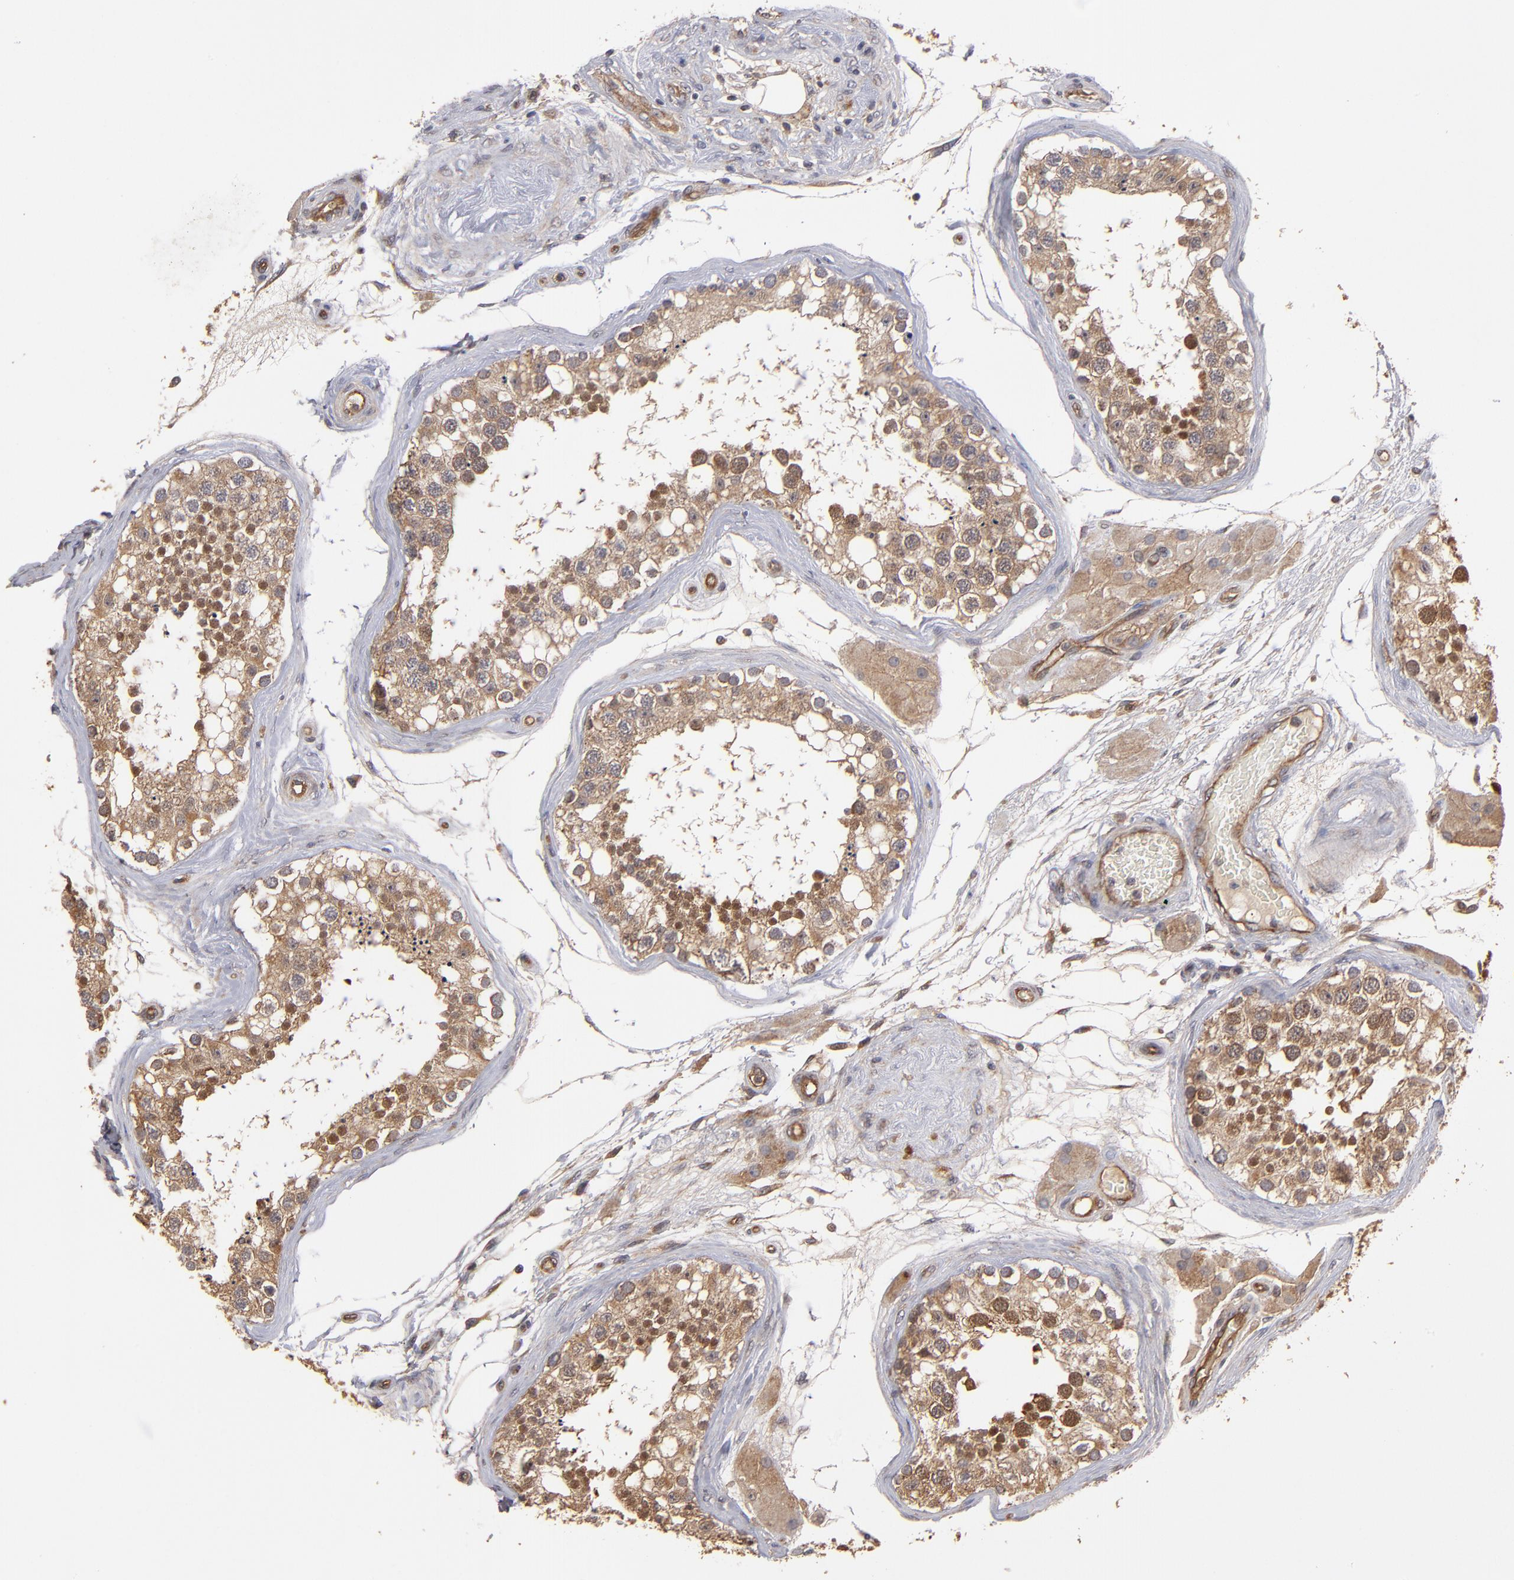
{"staining": {"intensity": "moderate", "quantity": ">75%", "location": "cytoplasmic/membranous"}, "tissue": "testis", "cell_type": "Cells in seminiferous ducts", "image_type": "normal", "snomed": [{"axis": "morphology", "description": "Normal tissue, NOS"}, {"axis": "topography", "description": "Testis"}], "caption": "Cells in seminiferous ducts demonstrate medium levels of moderate cytoplasmic/membranous positivity in approximately >75% of cells in normal human testis. The staining was performed using DAB (3,3'-diaminobenzidine) to visualize the protein expression in brown, while the nuclei were stained in blue with hematoxylin (Magnification: 20x).", "gene": "BDKRB1", "patient": {"sex": "male", "age": 68}}